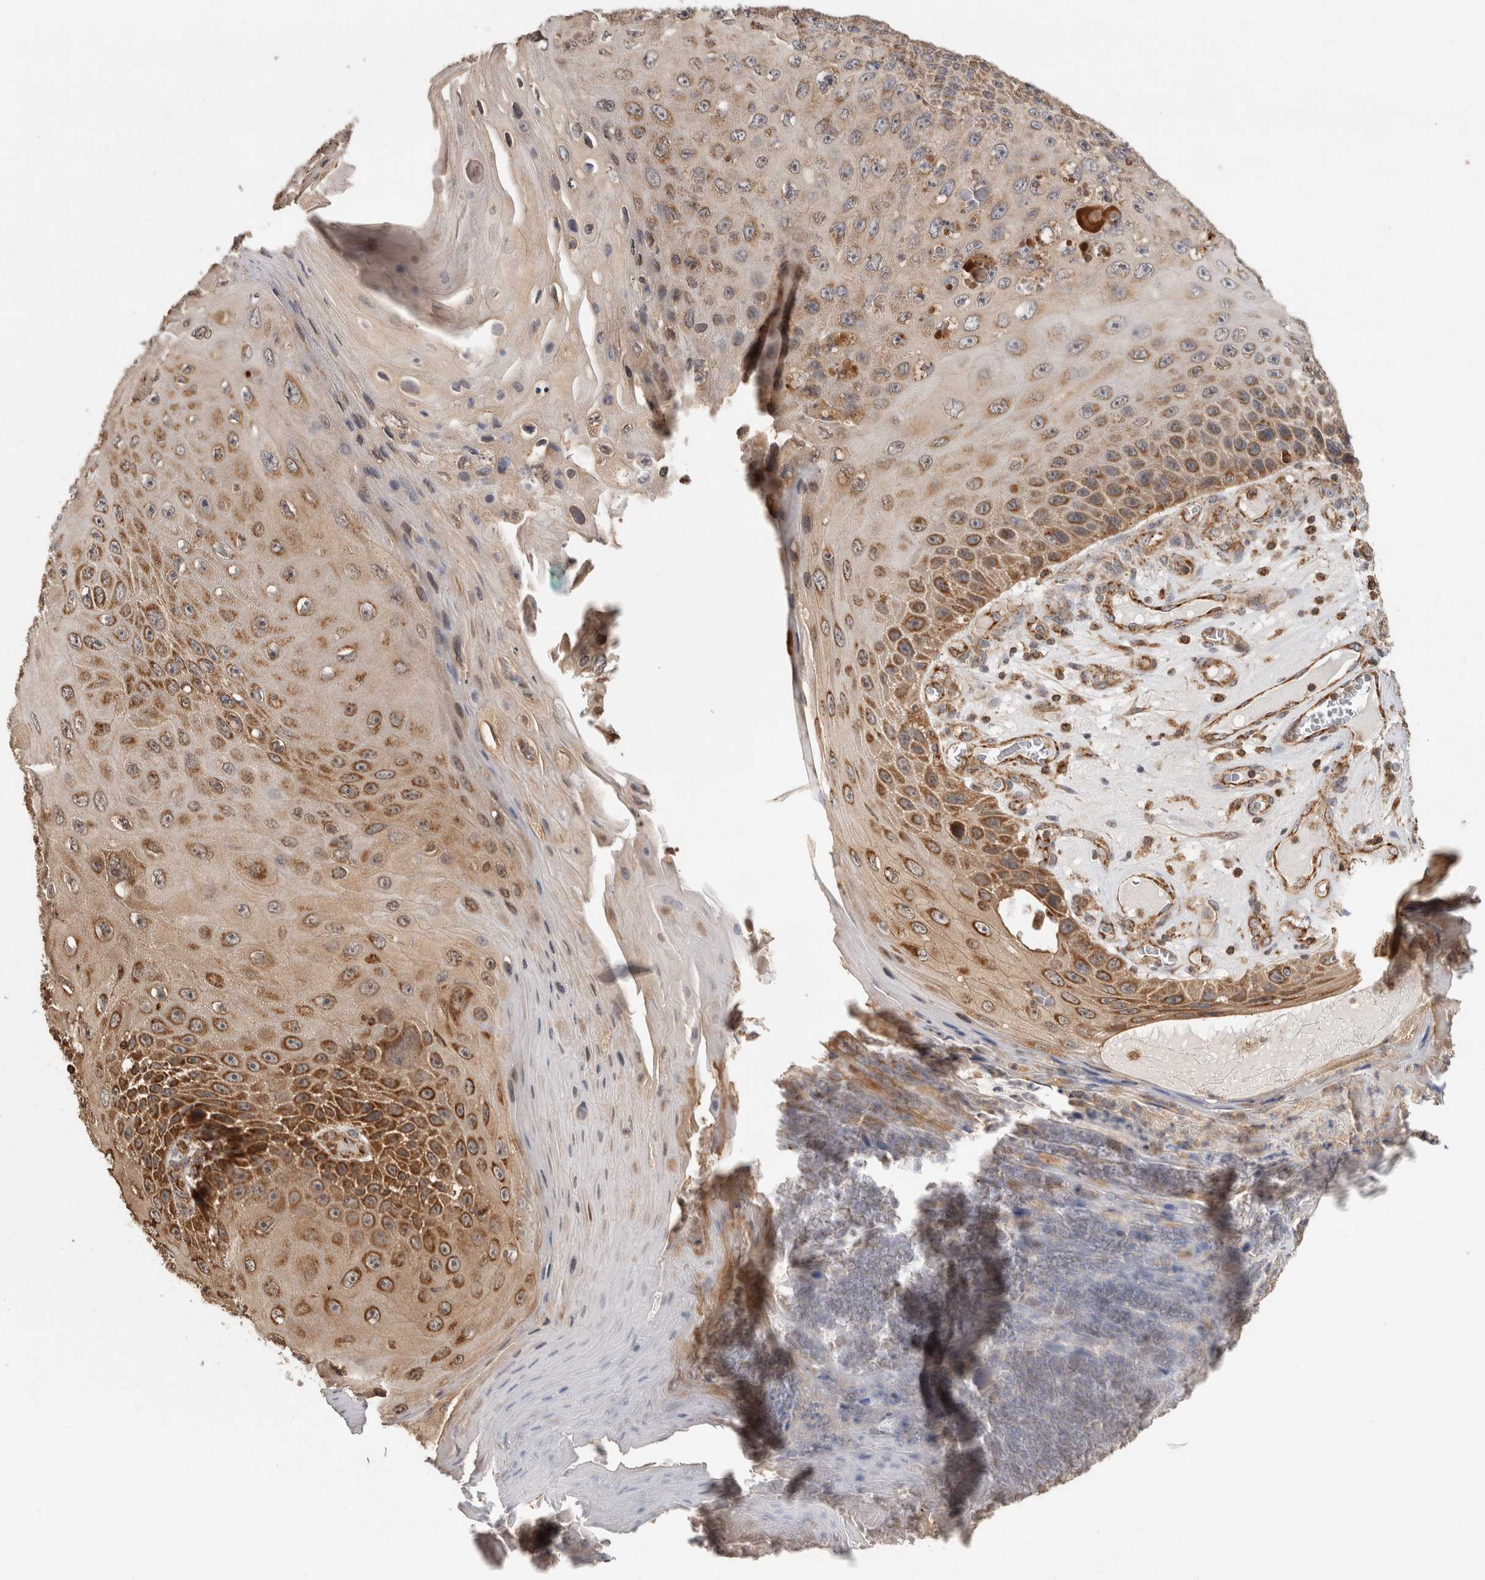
{"staining": {"intensity": "strong", "quantity": "25%-75%", "location": "cytoplasmic/membranous"}, "tissue": "skin cancer", "cell_type": "Tumor cells", "image_type": "cancer", "snomed": [{"axis": "morphology", "description": "Squamous cell carcinoma, NOS"}, {"axis": "topography", "description": "Skin"}], "caption": "A photomicrograph showing strong cytoplasmic/membranous positivity in approximately 25%-75% of tumor cells in skin cancer (squamous cell carcinoma), as visualized by brown immunohistochemical staining.", "gene": "IMMP2L", "patient": {"sex": "female", "age": 88}}